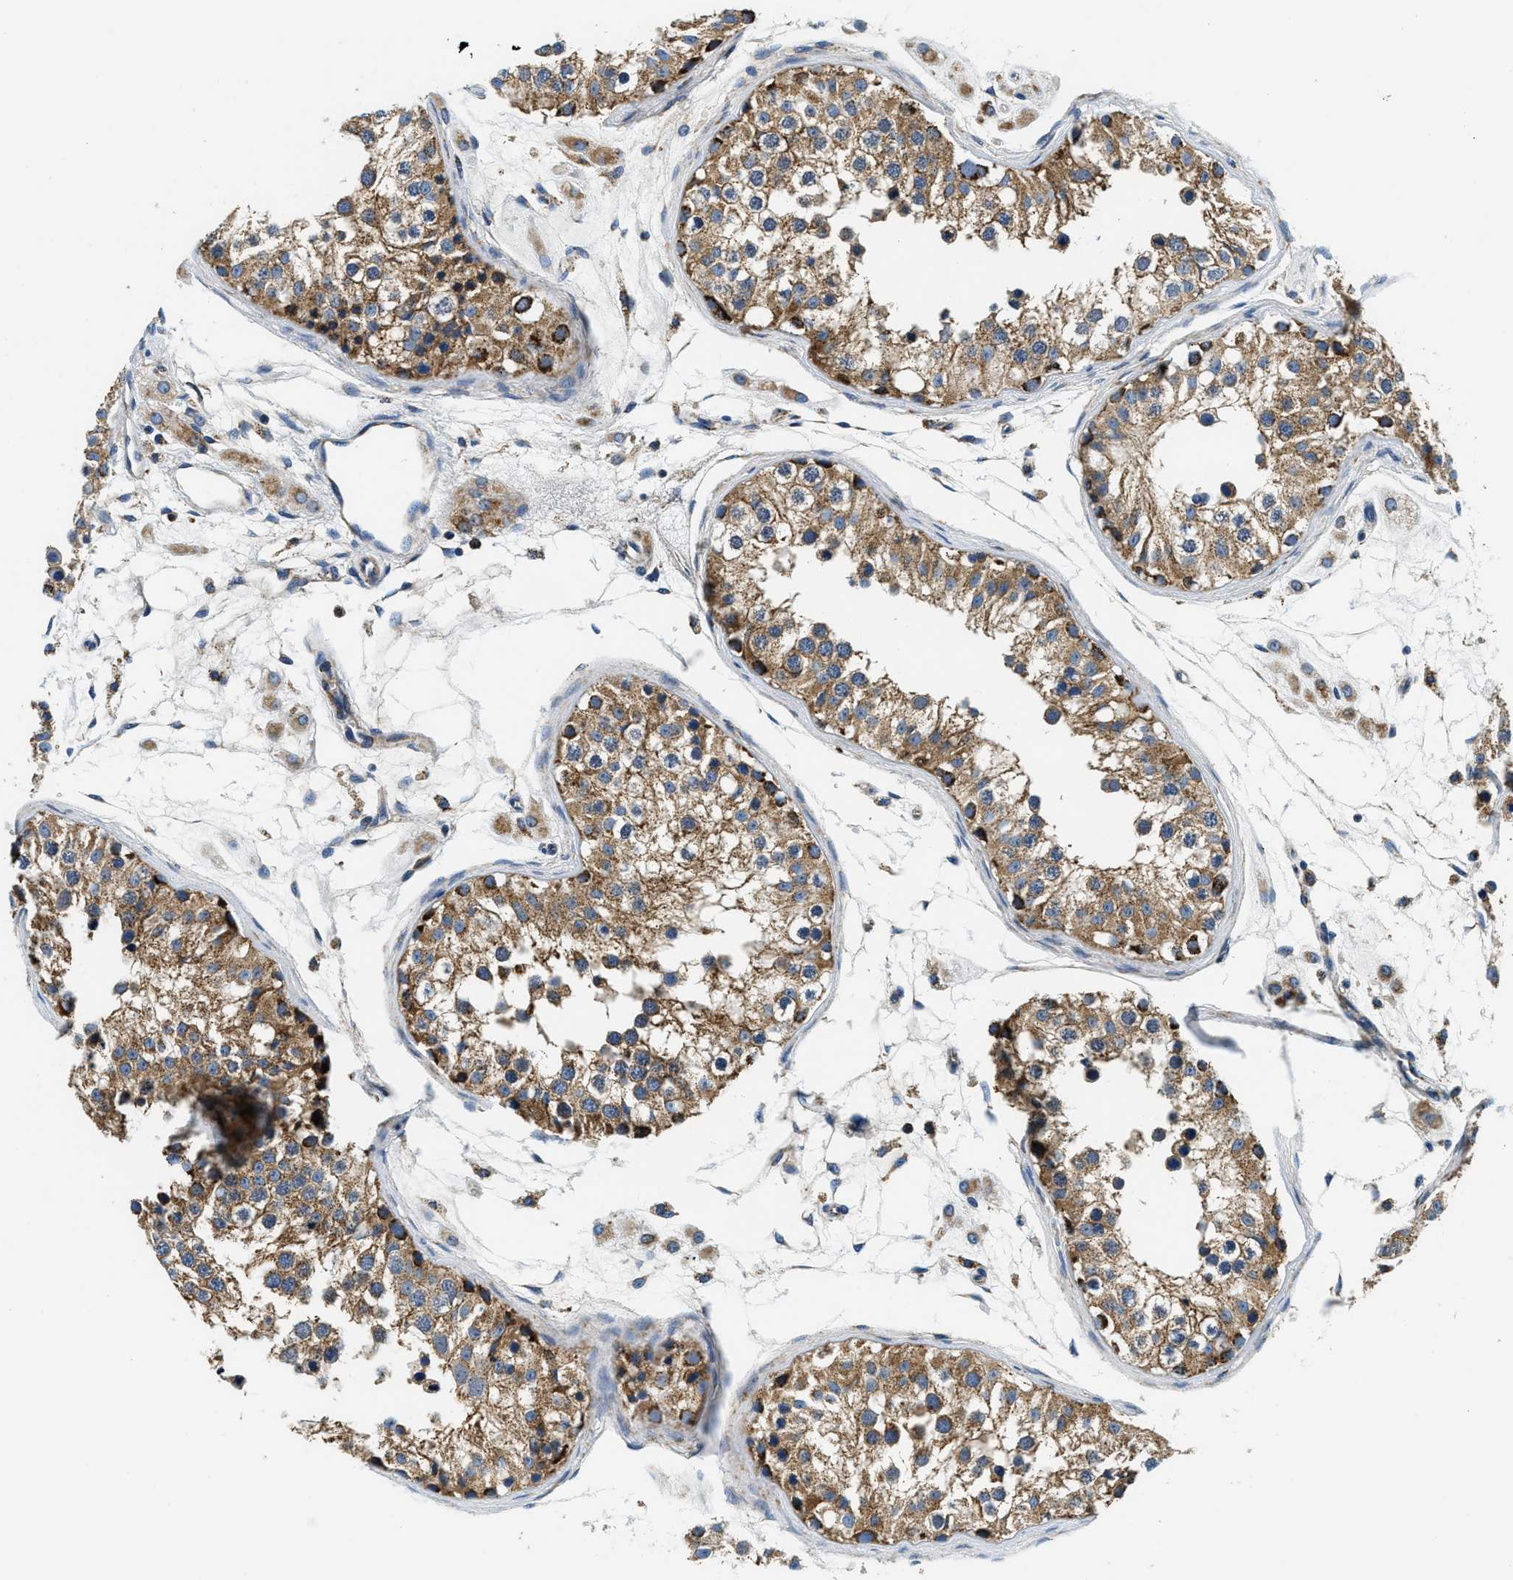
{"staining": {"intensity": "moderate", "quantity": ">75%", "location": "cytoplasmic/membranous"}, "tissue": "testis", "cell_type": "Cells in seminiferous ducts", "image_type": "normal", "snomed": [{"axis": "morphology", "description": "Normal tissue, NOS"}, {"axis": "morphology", "description": "Adenocarcinoma, metastatic, NOS"}, {"axis": "topography", "description": "Testis"}], "caption": "This micrograph shows immunohistochemistry (IHC) staining of normal testis, with medium moderate cytoplasmic/membranous staining in approximately >75% of cells in seminiferous ducts.", "gene": "SAMD4B", "patient": {"sex": "male", "age": 26}}